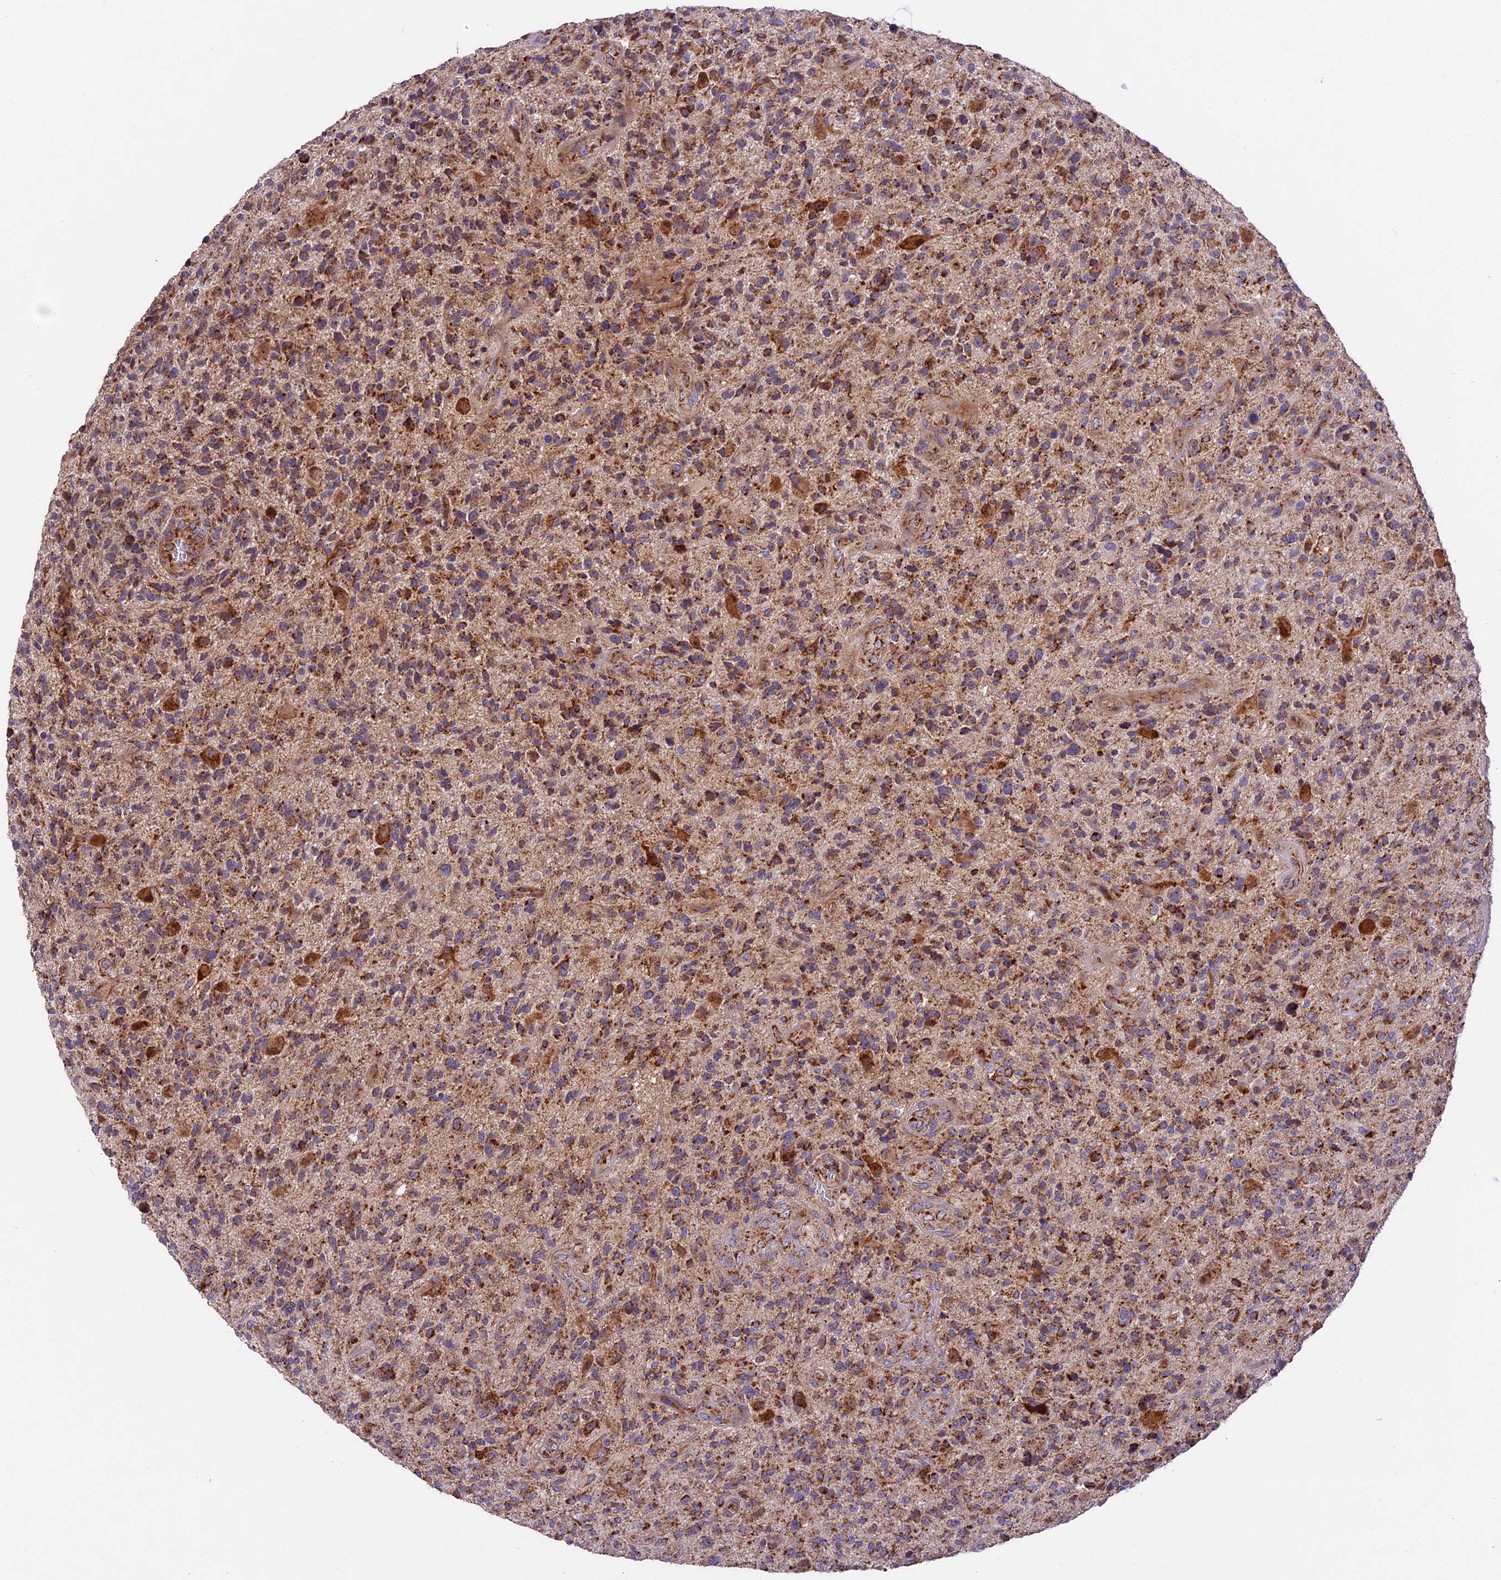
{"staining": {"intensity": "moderate", "quantity": ">75%", "location": "cytoplasmic/membranous"}, "tissue": "glioma", "cell_type": "Tumor cells", "image_type": "cancer", "snomed": [{"axis": "morphology", "description": "Glioma, malignant, High grade"}, {"axis": "topography", "description": "Brain"}], "caption": "About >75% of tumor cells in human malignant glioma (high-grade) exhibit moderate cytoplasmic/membranous protein positivity as visualized by brown immunohistochemical staining.", "gene": "NDUFA8", "patient": {"sex": "male", "age": 47}}